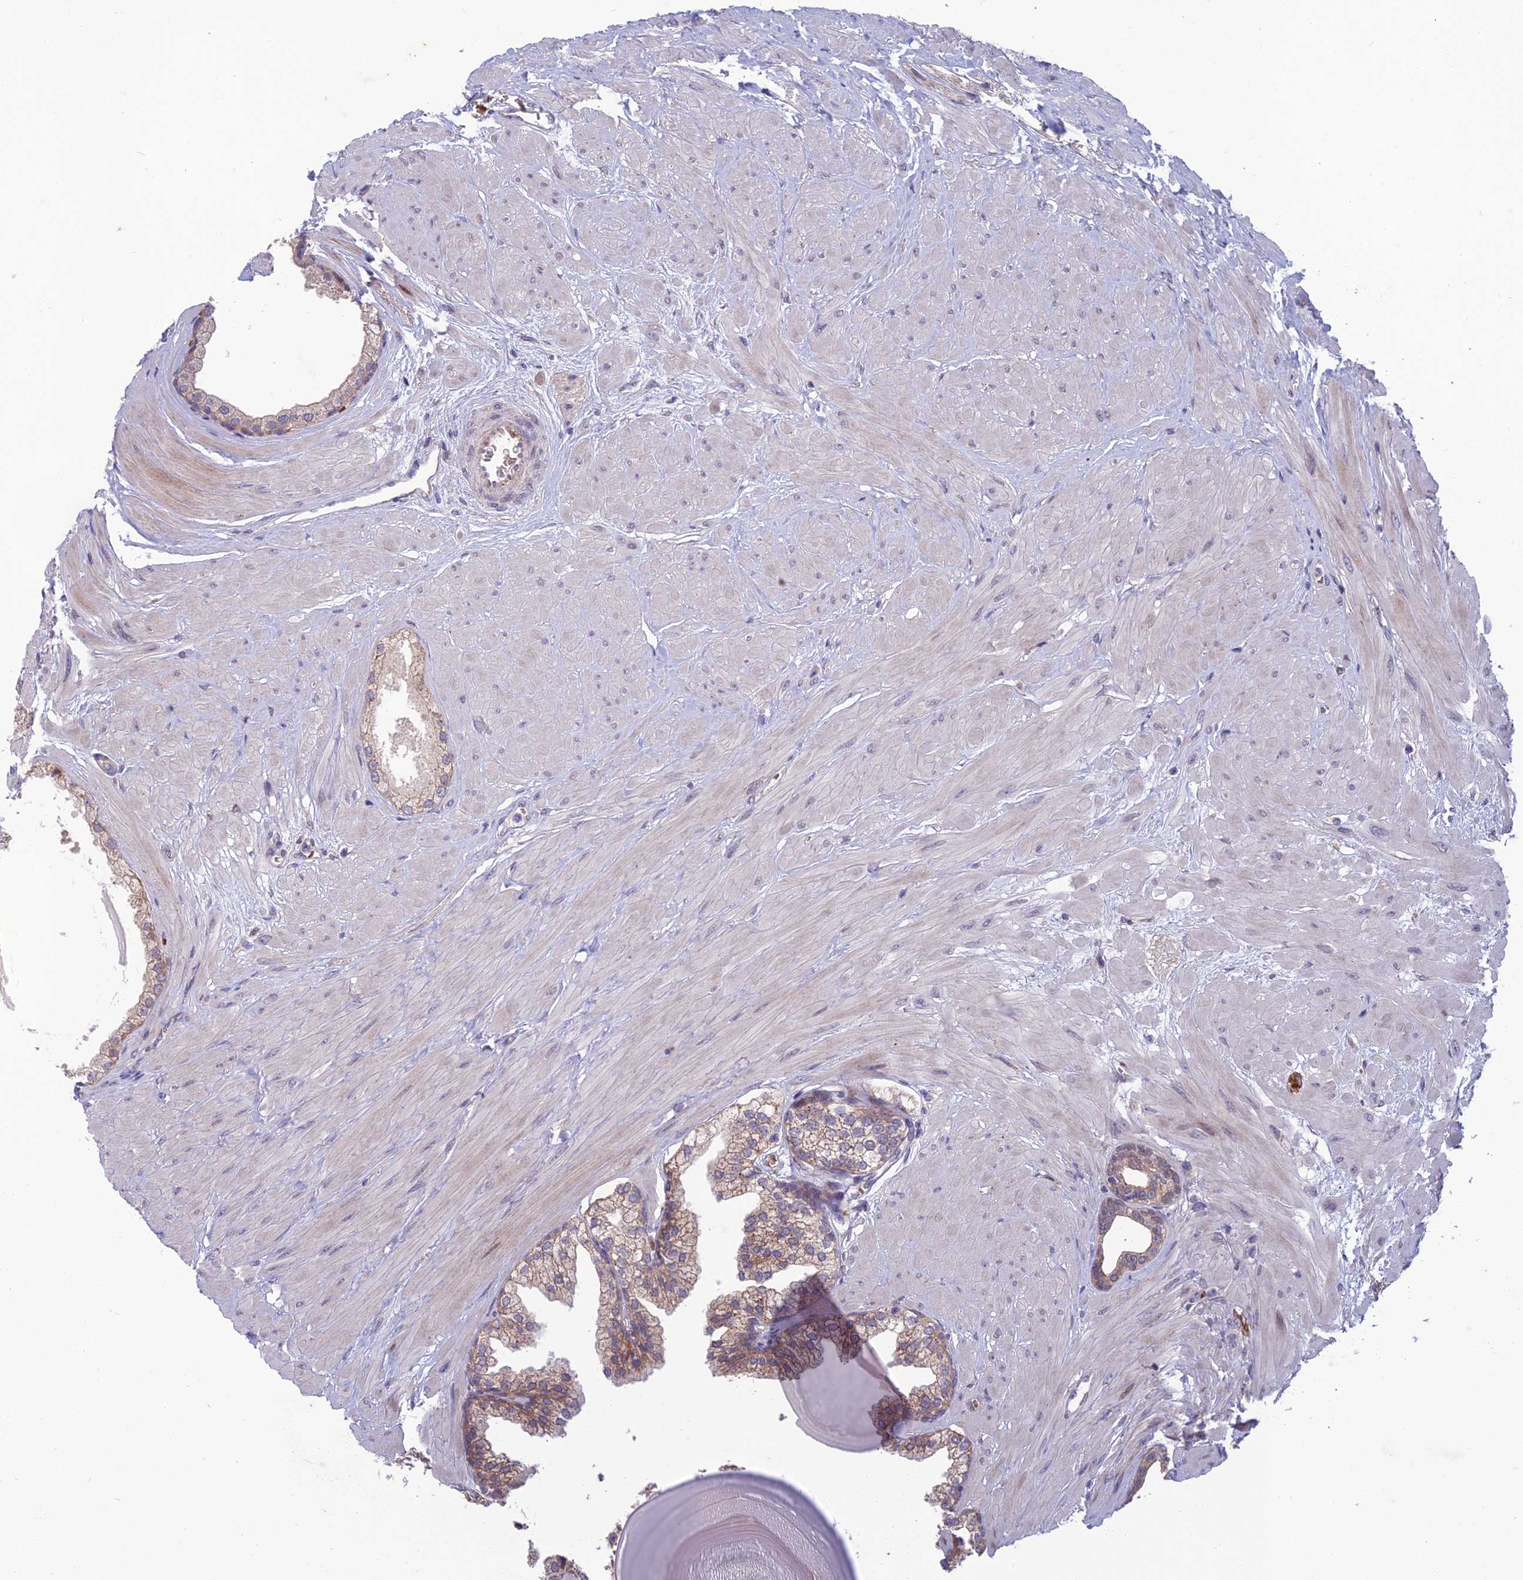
{"staining": {"intensity": "weak", "quantity": "25%-75%", "location": "cytoplasmic/membranous"}, "tissue": "prostate", "cell_type": "Glandular cells", "image_type": "normal", "snomed": [{"axis": "morphology", "description": "Normal tissue, NOS"}, {"axis": "topography", "description": "Prostate"}], "caption": "This histopathology image shows unremarkable prostate stained with IHC to label a protein in brown. The cytoplasmic/membranous of glandular cells show weak positivity for the protein. Nuclei are counter-stained blue.", "gene": "GIPC1", "patient": {"sex": "male", "age": 48}}